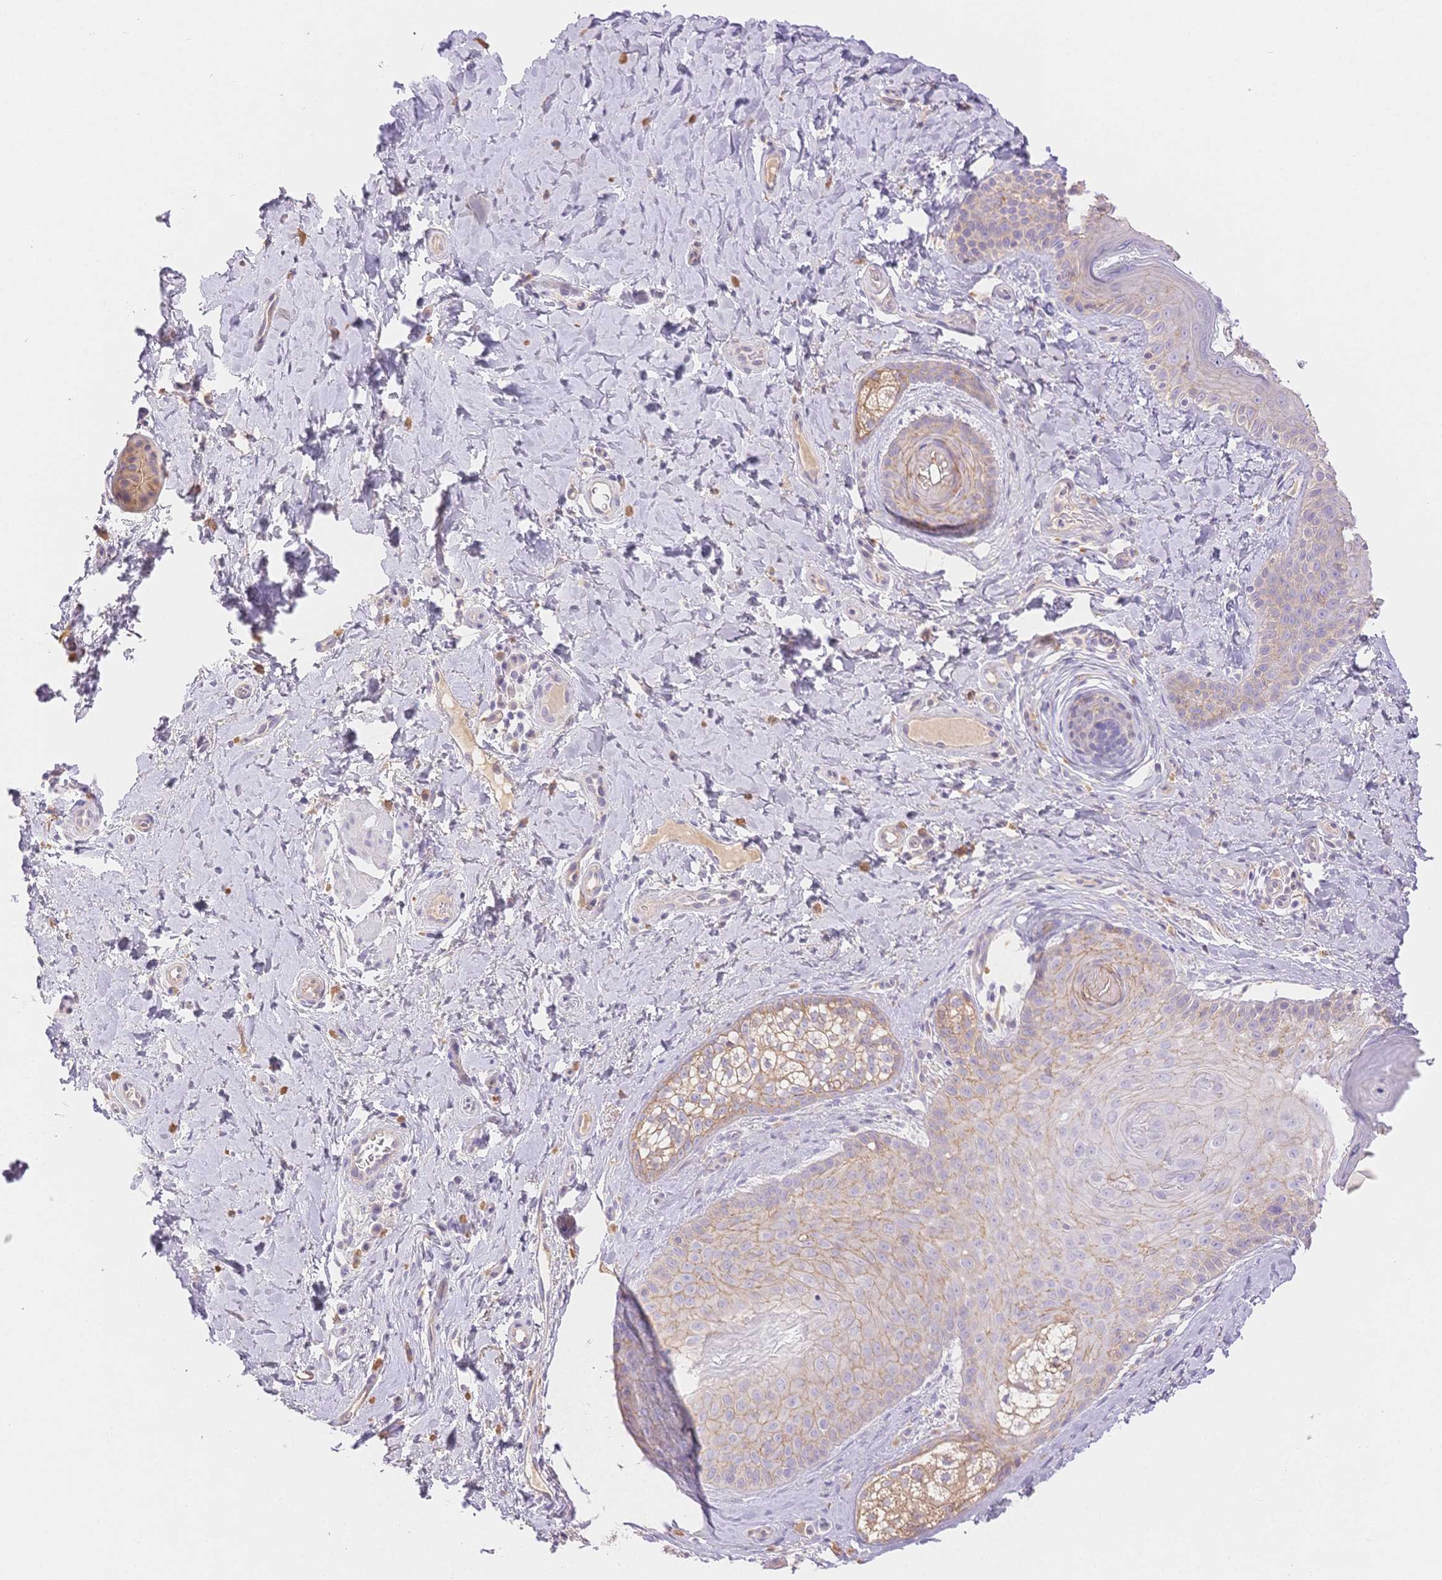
{"staining": {"intensity": "weak", "quantity": "<25%", "location": "cytoplasmic/membranous"}, "tissue": "skin cancer", "cell_type": "Tumor cells", "image_type": "cancer", "snomed": [{"axis": "morphology", "description": "Basal cell carcinoma"}, {"axis": "topography", "description": "Skin"}], "caption": "High power microscopy histopathology image of an immunohistochemistry photomicrograph of basal cell carcinoma (skin), revealing no significant staining in tumor cells.", "gene": "WDR54", "patient": {"sex": "male", "age": 89}}